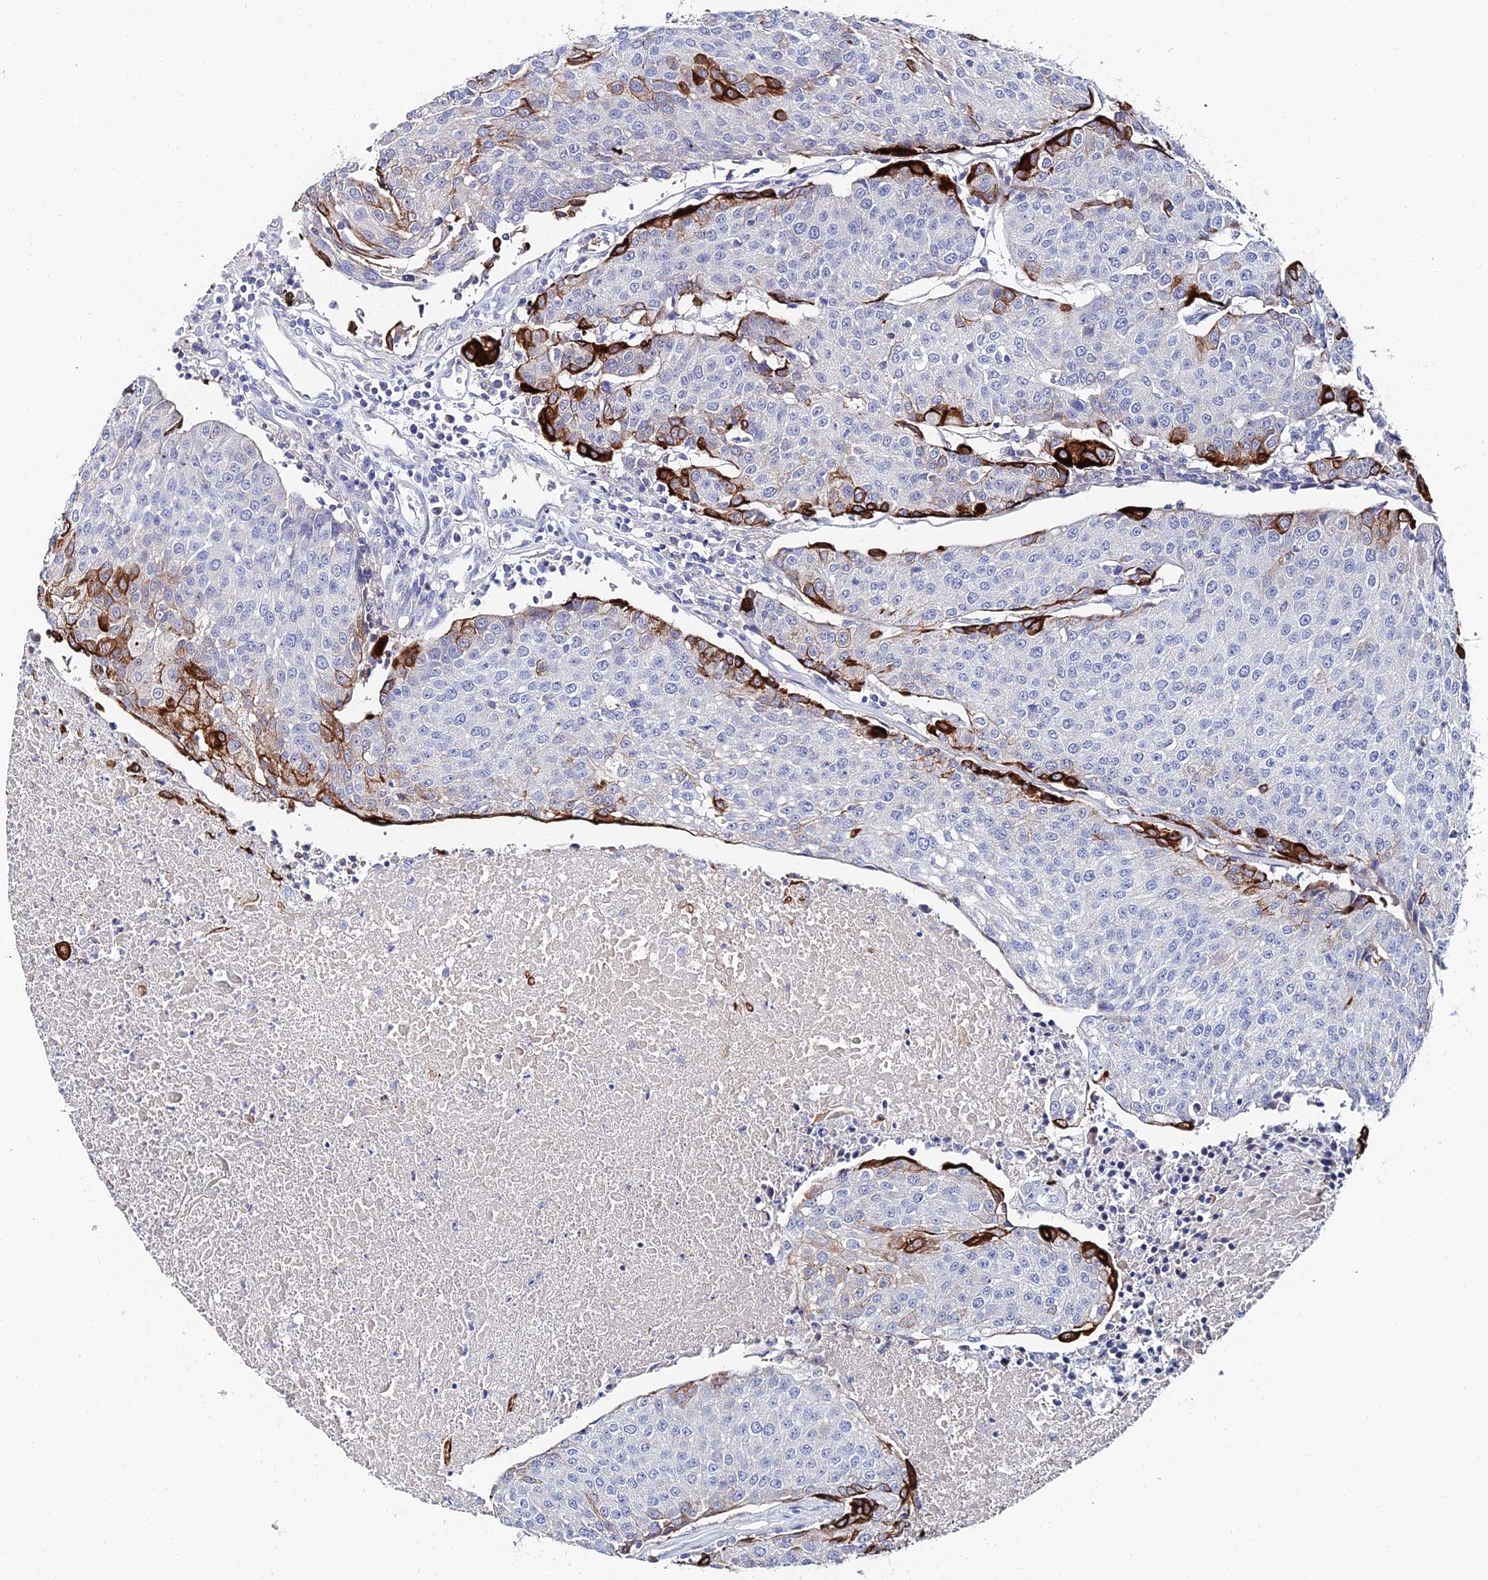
{"staining": {"intensity": "strong", "quantity": "<25%", "location": "cytoplasmic/membranous"}, "tissue": "urothelial cancer", "cell_type": "Tumor cells", "image_type": "cancer", "snomed": [{"axis": "morphology", "description": "Urothelial carcinoma, High grade"}, {"axis": "topography", "description": "Urinary bladder"}], "caption": "High-grade urothelial carcinoma stained with DAB immunohistochemistry displays medium levels of strong cytoplasmic/membranous expression in approximately <25% of tumor cells.", "gene": "KRT17", "patient": {"sex": "female", "age": 85}}